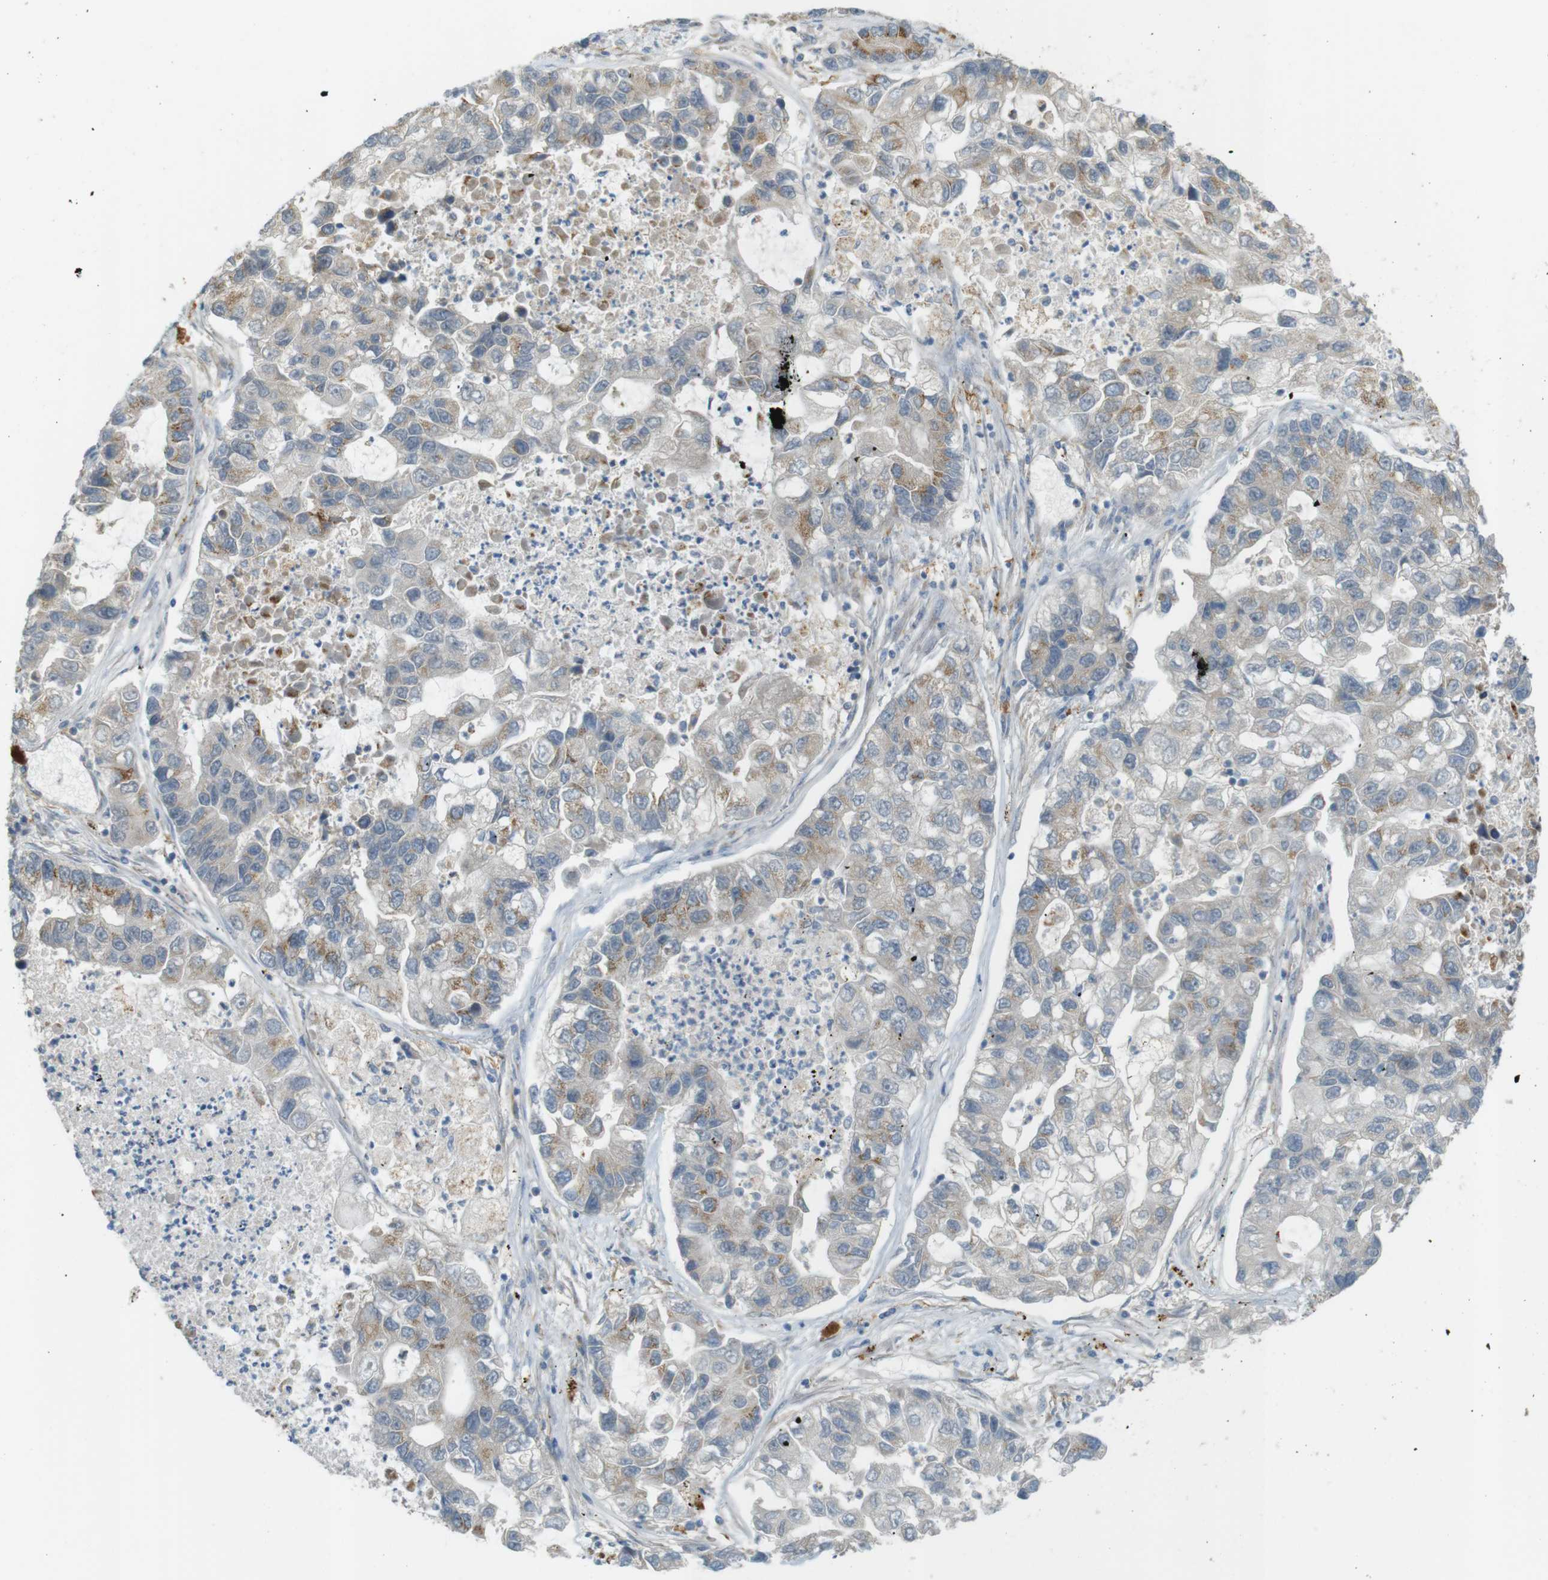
{"staining": {"intensity": "moderate", "quantity": "25%-75%", "location": "cytoplasmic/membranous"}, "tissue": "lung cancer", "cell_type": "Tumor cells", "image_type": "cancer", "snomed": [{"axis": "morphology", "description": "Adenocarcinoma, NOS"}, {"axis": "topography", "description": "Lung"}], "caption": "Lung cancer (adenocarcinoma) stained with IHC displays moderate cytoplasmic/membranous positivity in about 25%-75% of tumor cells. Using DAB (3,3'-diaminobenzidine) (brown) and hematoxylin (blue) stains, captured at high magnification using brightfield microscopy.", "gene": "UGT8", "patient": {"sex": "female", "age": 51}}